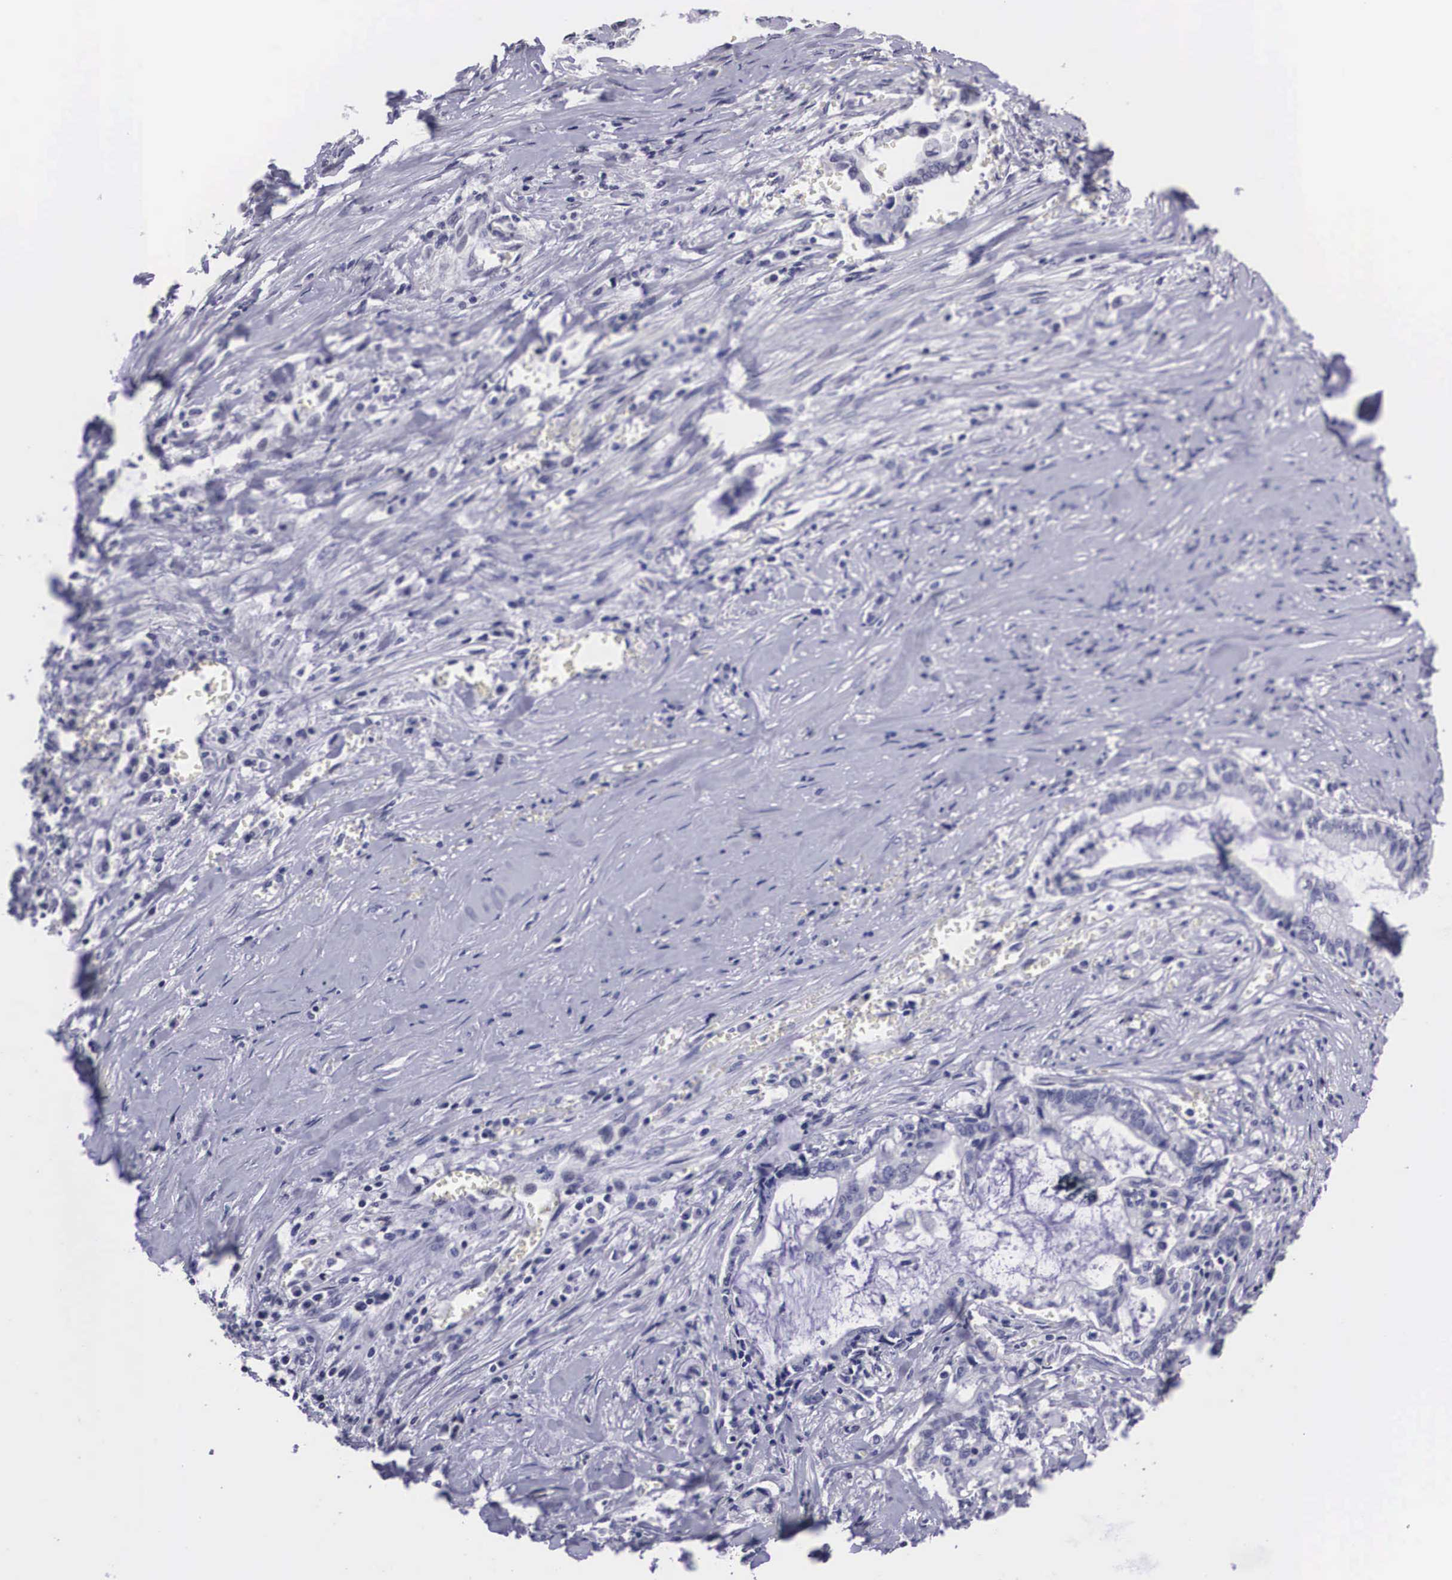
{"staining": {"intensity": "negative", "quantity": "none", "location": "none"}, "tissue": "liver cancer", "cell_type": "Tumor cells", "image_type": "cancer", "snomed": [{"axis": "morphology", "description": "Cholangiocarcinoma"}, {"axis": "topography", "description": "Liver"}], "caption": "This is a micrograph of immunohistochemistry (IHC) staining of liver cancer (cholangiocarcinoma), which shows no staining in tumor cells. (Immunohistochemistry, brightfield microscopy, high magnification).", "gene": "C22orf31", "patient": {"sex": "male", "age": 57}}